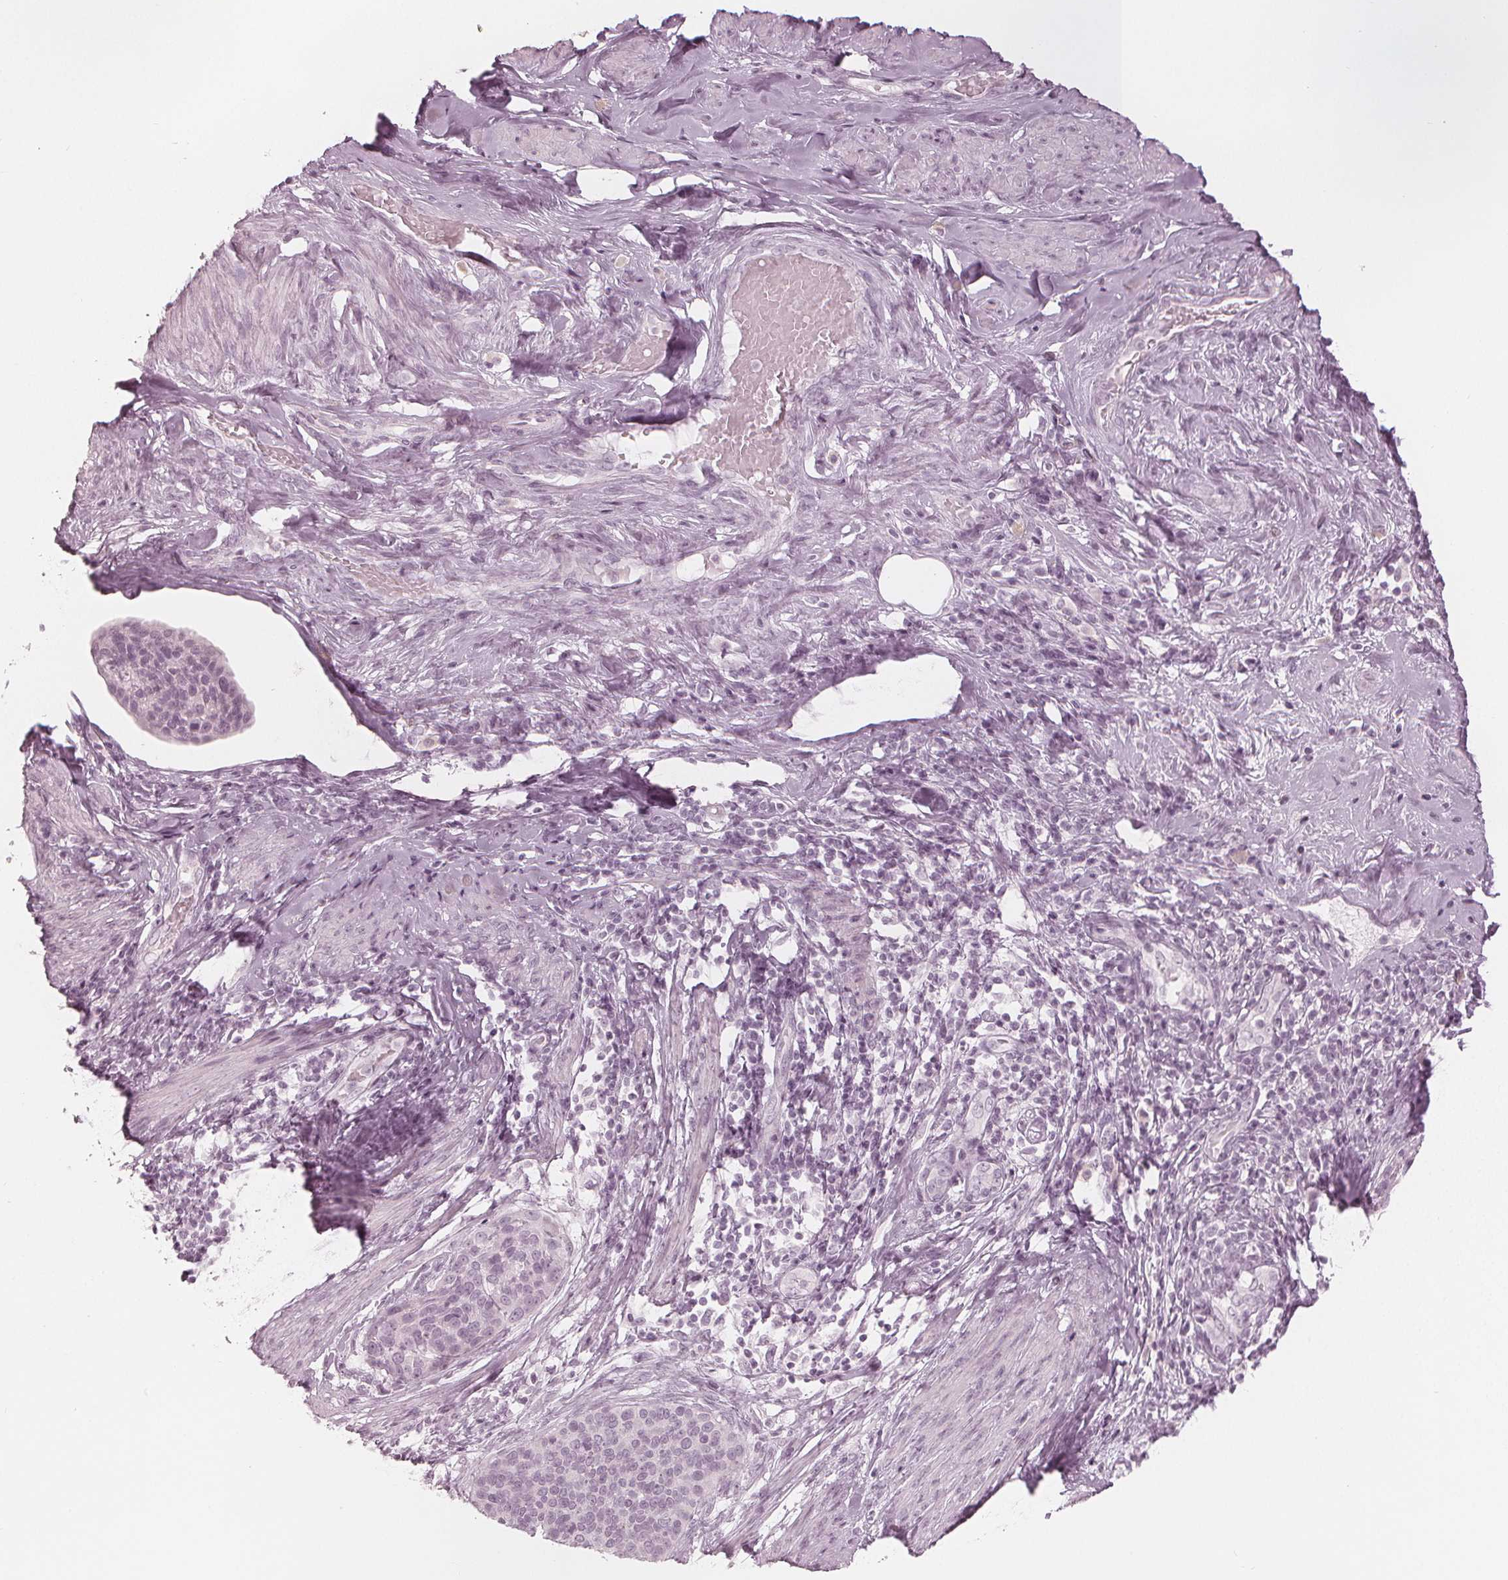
{"staining": {"intensity": "negative", "quantity": "none", "location": "none"}, "tissue": "cervical cancer", "cell_type": "Tumor cells", "image_type": "cancer", "snomed": [{"axis": "morphology", "description": "Squamous cell carcinoma, NOS"}, {"axis": "topography", "description": "Cervix"}], "caption": "Immunohistochemistry (IHC) histopathology image of neoplastic tissue: cervical squamous cell carcinoma stained with DAB (3,3'-diaminobenzidine) demonstrates no significant protein positivity in tumor cells.", "gene": "PAEP", "patient": {"sex": "female", "age": 69}}